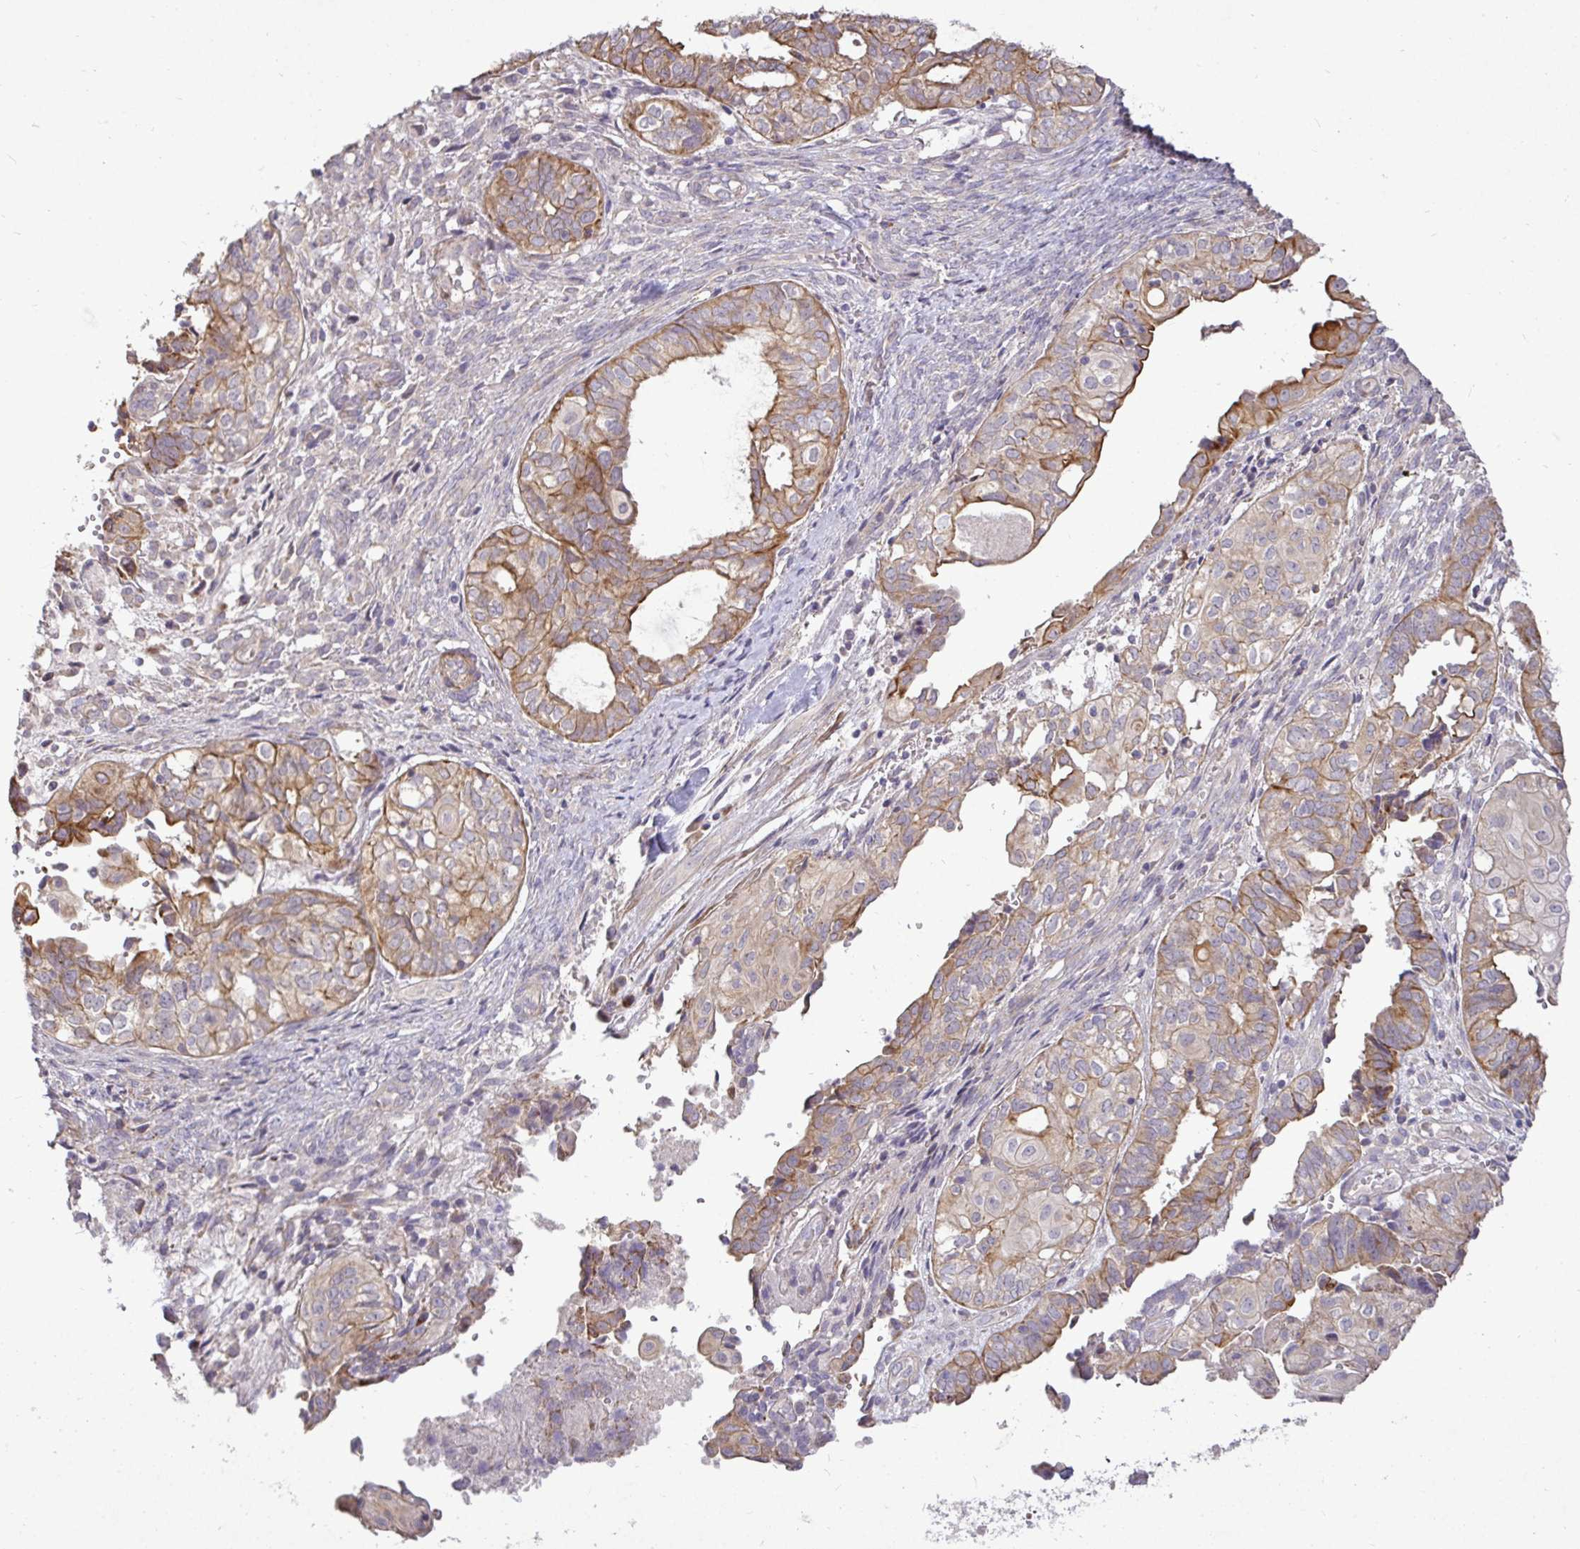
{"staining": {"intensity": "moderate", "quantity": "25%-75%", "location": "cytoplasmic/membranous"}, "tissue": "ovarian cancer", "cell_type": "Tumor cells", "image_type": "cancer", "snomed": [{"axis": "morphology", "description": "Carcinoma, endometroid"}, {"axis": "topography", "description": "Ovary"}], "caption": "Immunohistochemical staining of human ovarian endometroid carcinoma shows medium levels of moderate cytoplasmic/membranous protein positivity in approximately 25%-75% of tumor cells.", "gene": "STRIP1", "patient": {"sex": "female", "age": 64}}